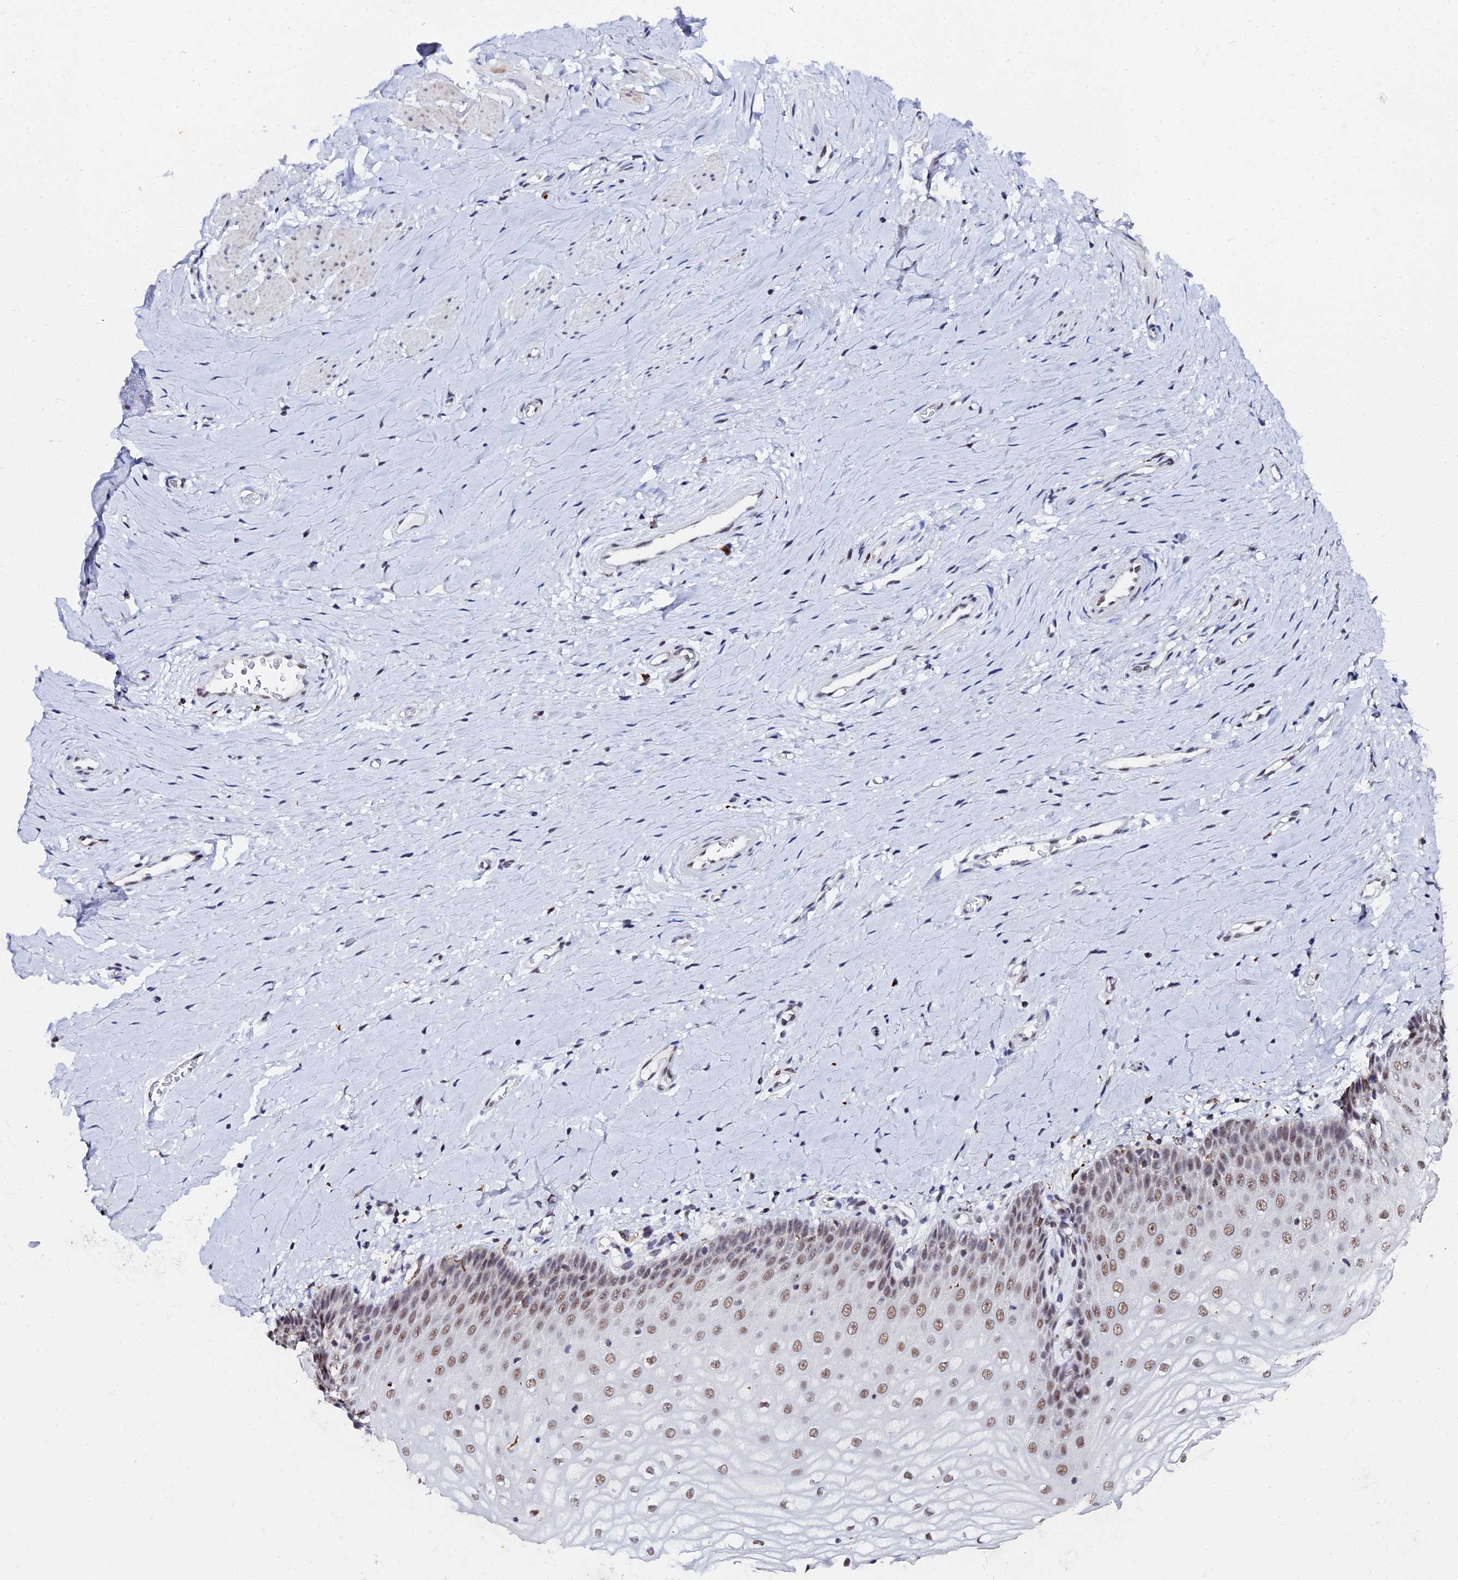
{"staining": {"intensity": "strong", "quantity": "25%-75%", "location": "nuclear"}, "tissue": "vagina", "cell_type": "Squamous epithelial cells", "image_type": "normal", "snomed": [{"axis": "morphology", "description": "Normal tissue, NOS"}, {"axis": "topography", "description": "Vagina"}], "caption": "This histopathology image exhibits normal vagina stained with immunohistochemistry to label a protein in brown. The nuclear of squamous epithelial cells show strong positivity for the protein. Nuclei are counter-stained blue.", "gene": "MAGOHB", "patient": {"sex": "female", "age": 65}}